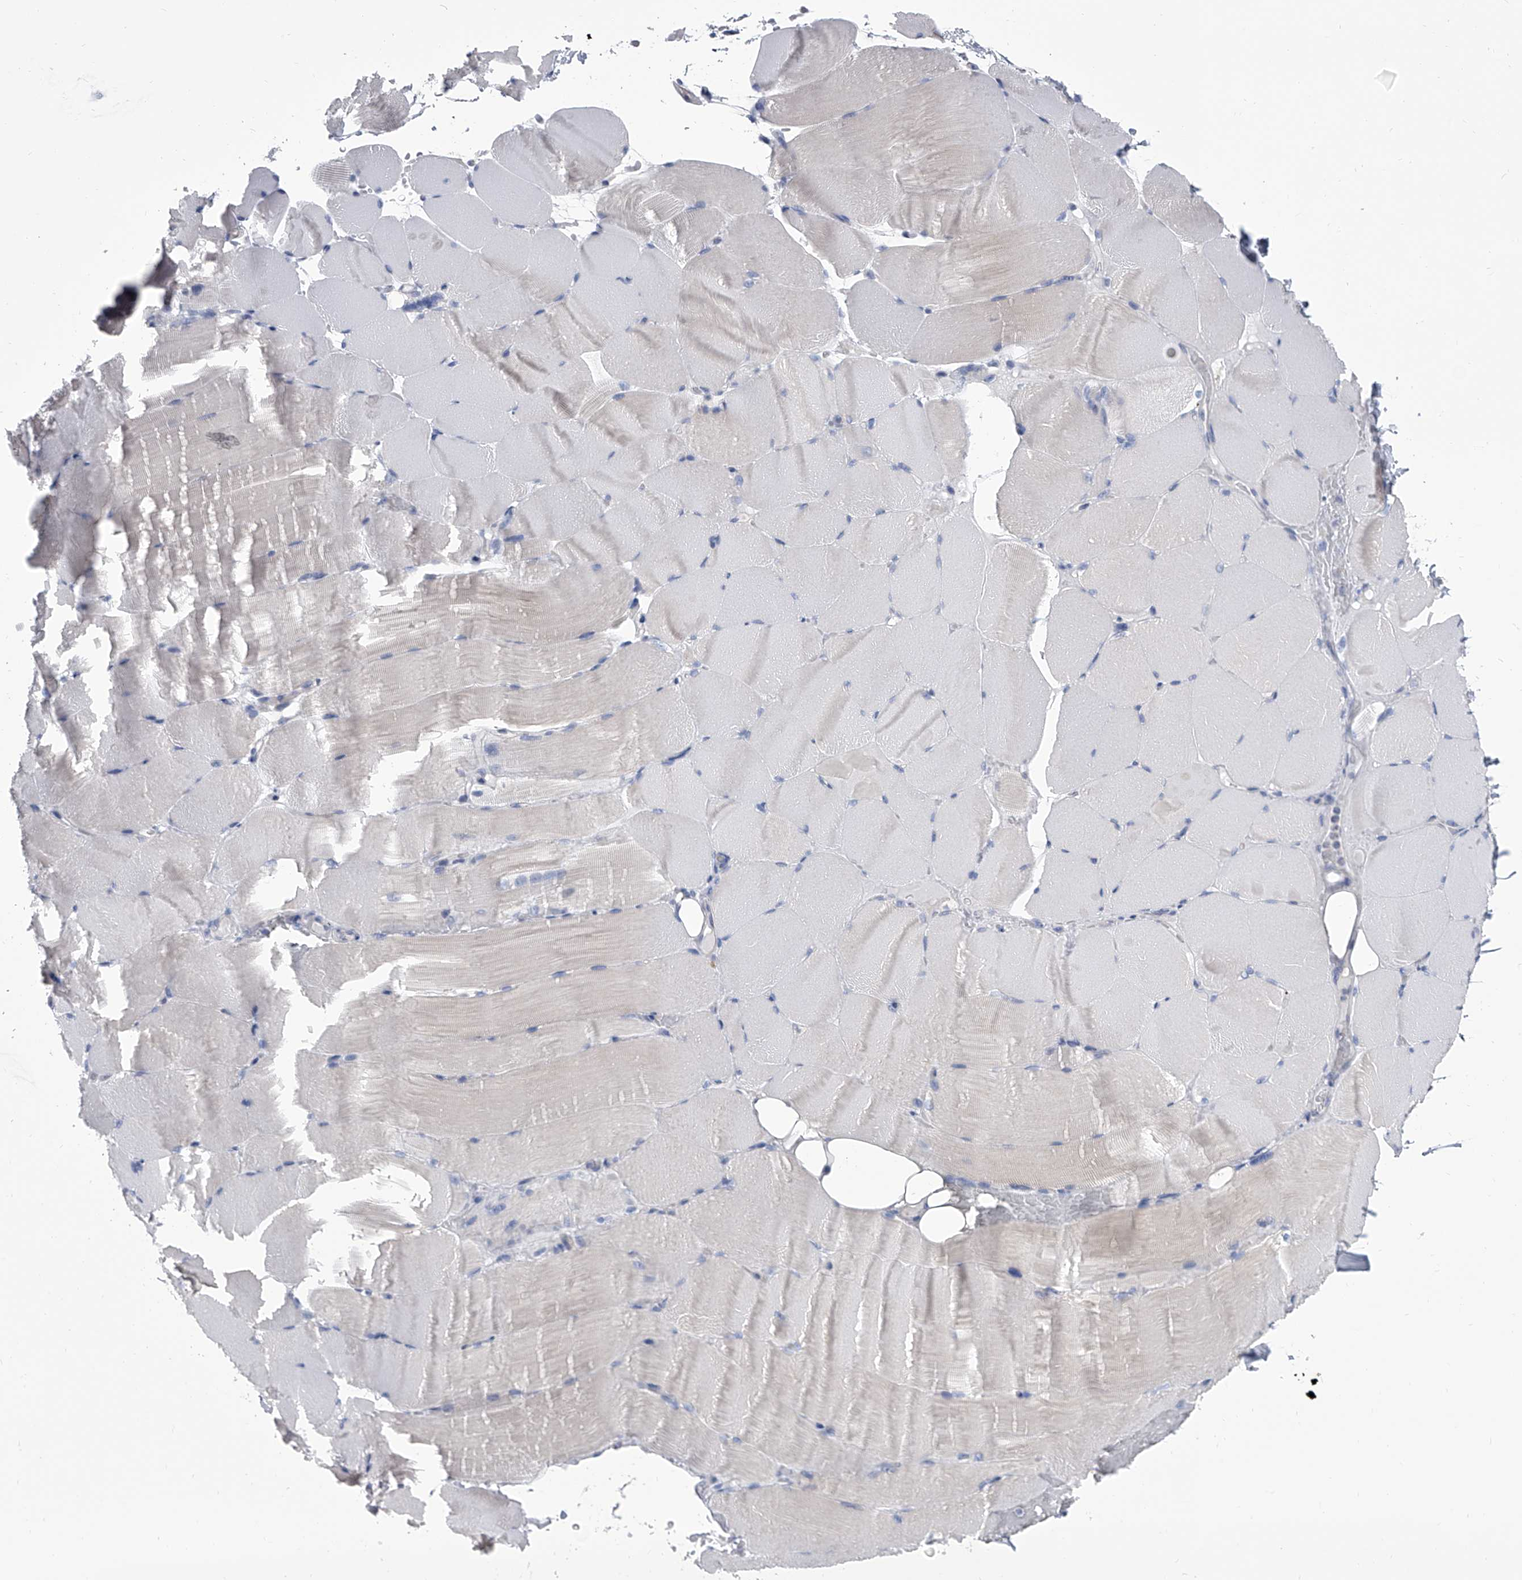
{"staining": {"intensity": "negative", "quantity": "none", "location": "none"}, "tissue": "skeletal muscle", "cell_type": "Myocytes", "image_type": "normal", "snomed": [{"axis": "morphology", "description": "Normal tissue, NOS"}, {"axis": "topography", "description": "Skeletal muscle"}, {"axis": "topography", "description": "Parathyroid gland"}], "caption": "DAB (3,3'-diaminobenzidine) immunohistochemical staining of unremarkable skeletal muscle demonstrates no significant expression in myocytes.", "gene": "SERPINB9", "patient": {"sex": "female", "age": 37}}